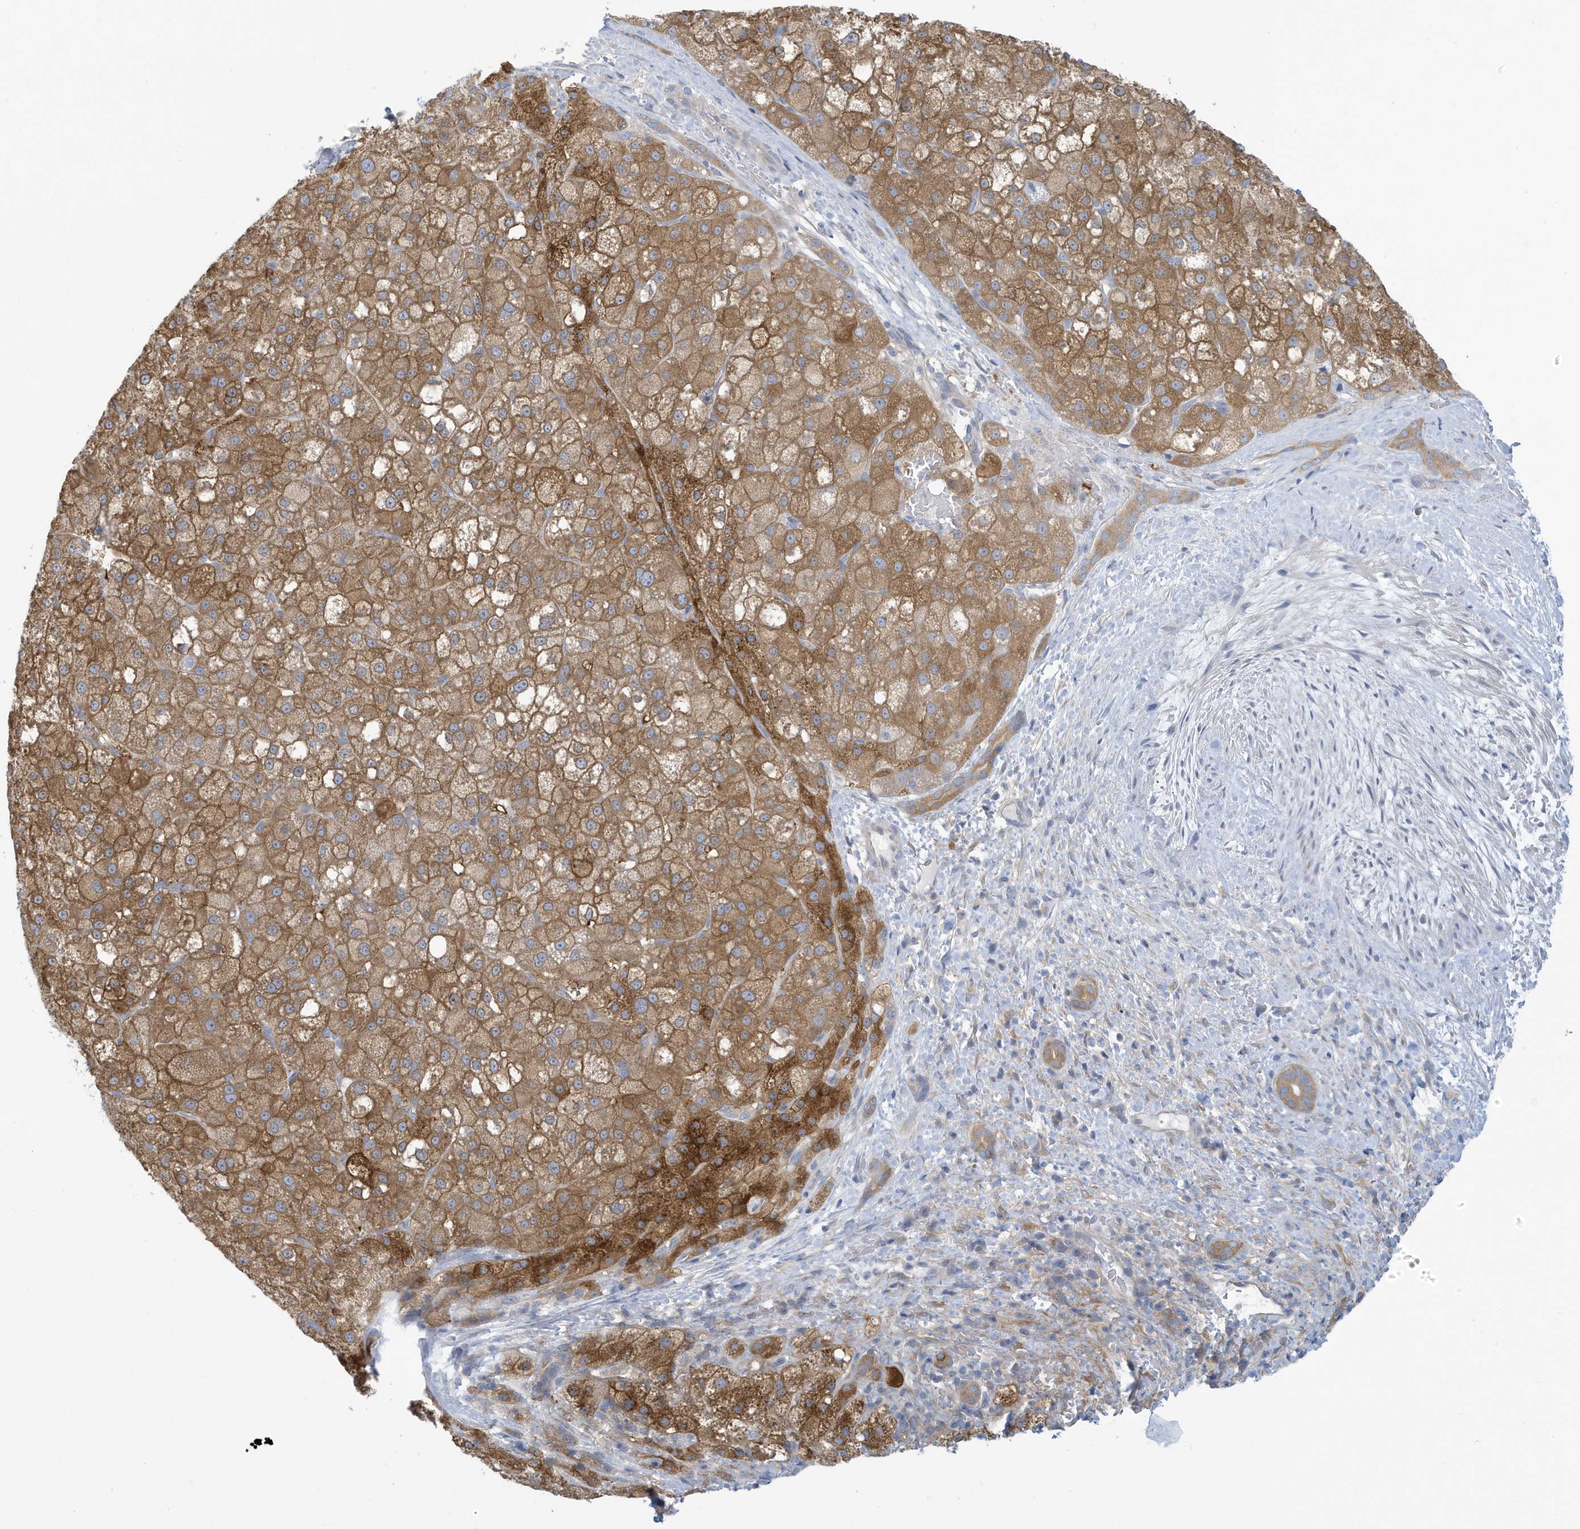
{"staining": {"intensity": "moderate", "quantity": ">75%", "location": "cytoplasmic/membranous"}, "tissue": "liver cancer", "cell_type": "Tumor cells", "image_type": "cancer", "snomed": [{"axis": "morphology", "description": "Carcinoma, Hepatocellular, NOS"}, {"axis": "topography", "description": "Liver"}], "caption": "Liver hepatocellular carcinoma stained with a brown dye exhibits moderate cytoplasmic/membranous positive staining in approximately >75% of tumor cells.", "gene": "VTA1", "patient": {"sex": "male", "age": 57}}